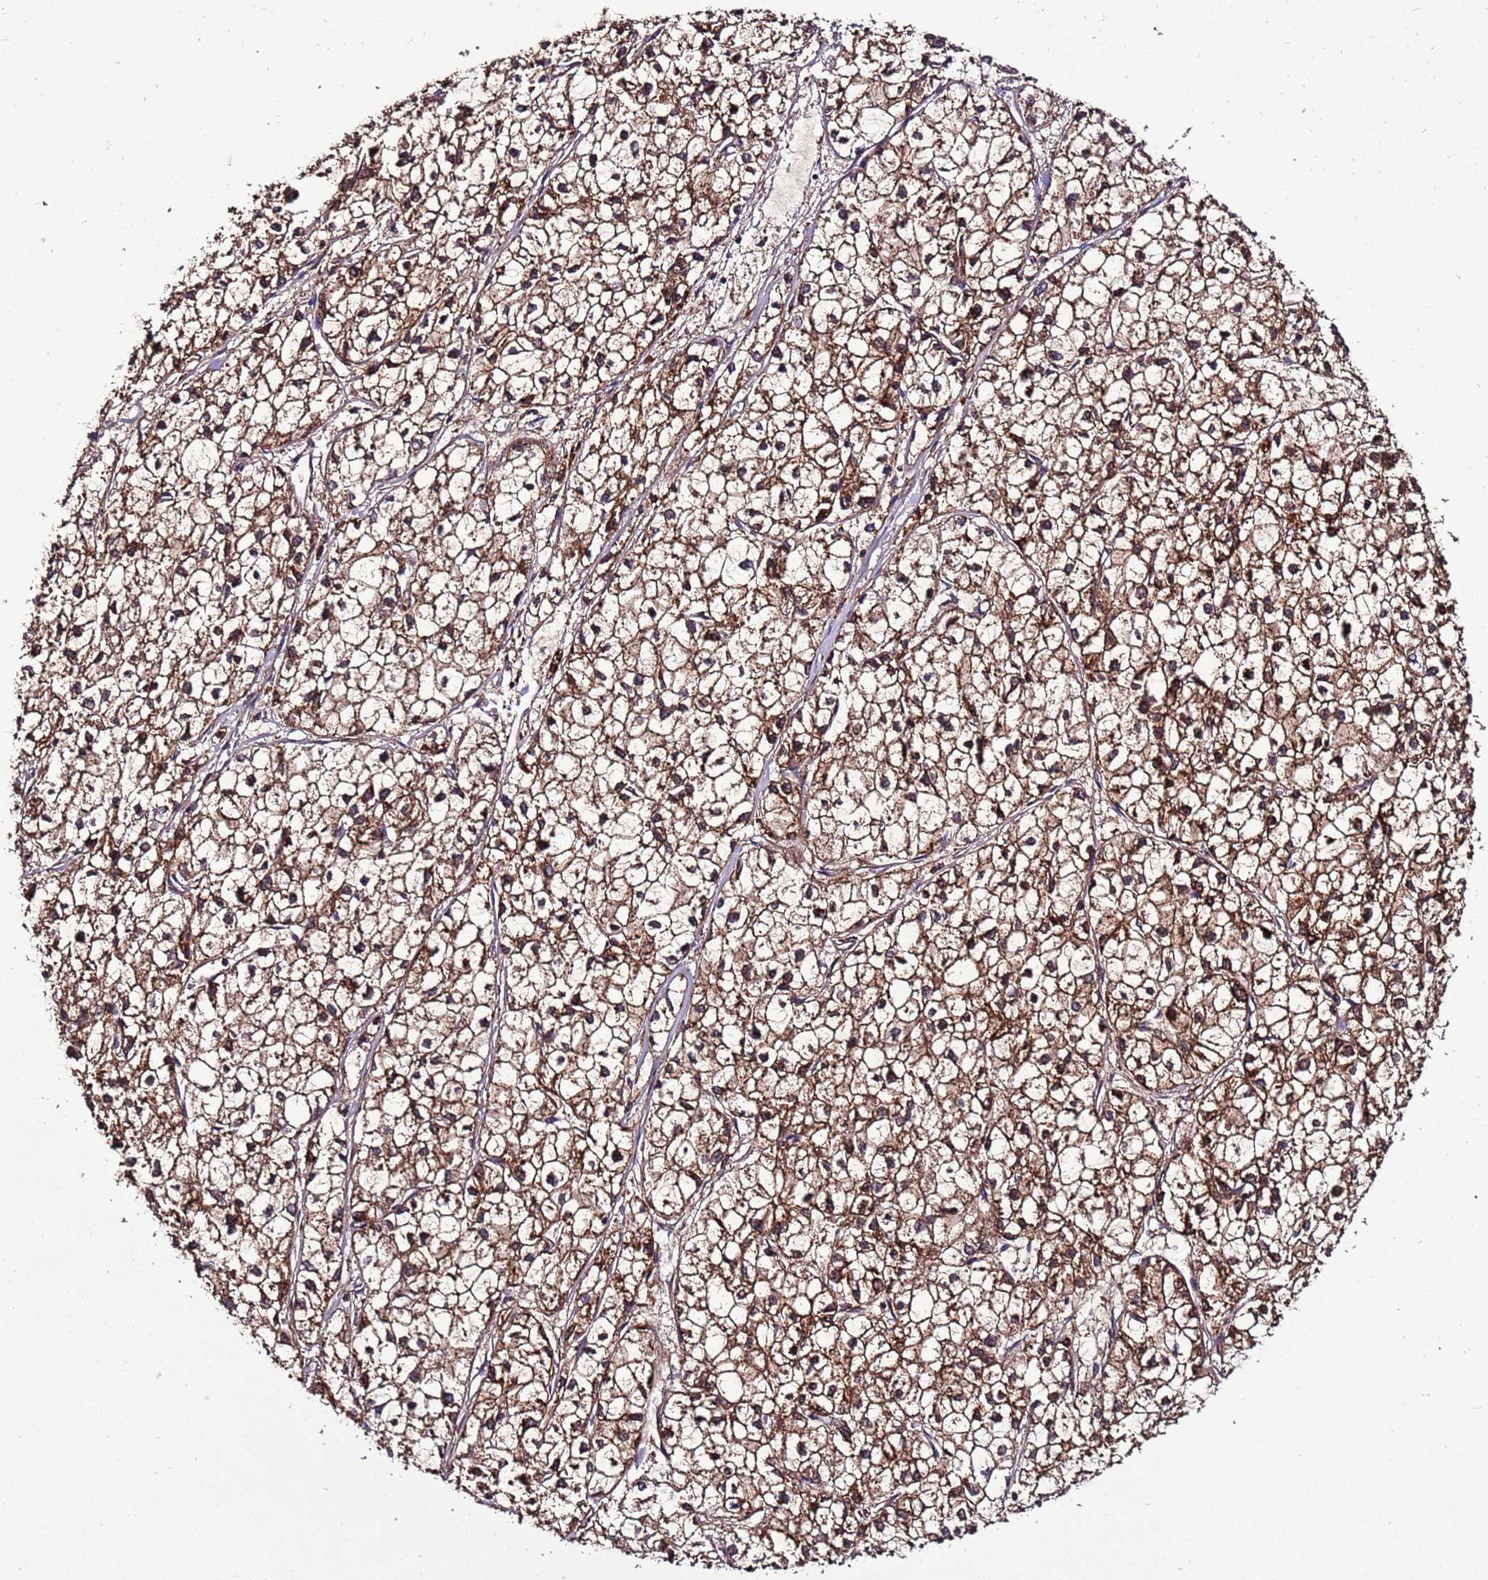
{"staining": {"intensity": "strong", "quantity": ">75%", "location": "cytoplasmic/membranous"}, "tissue": "liver cancer", "cell_type": "Tumor cells", "image_type": "cancer", "snomed": [{"axis": "morphology", "description": "Carcinoma, Hepatocellular, NOS"}, {"axis": "topography", "description": "Liver"}], "caption": "Human liver hepatocellular carcinoma stained with a protein marker reveals strong staining in tumor cells.", "gene": "ANTKMT", "patient": {"sex": "female", "age": 43}}